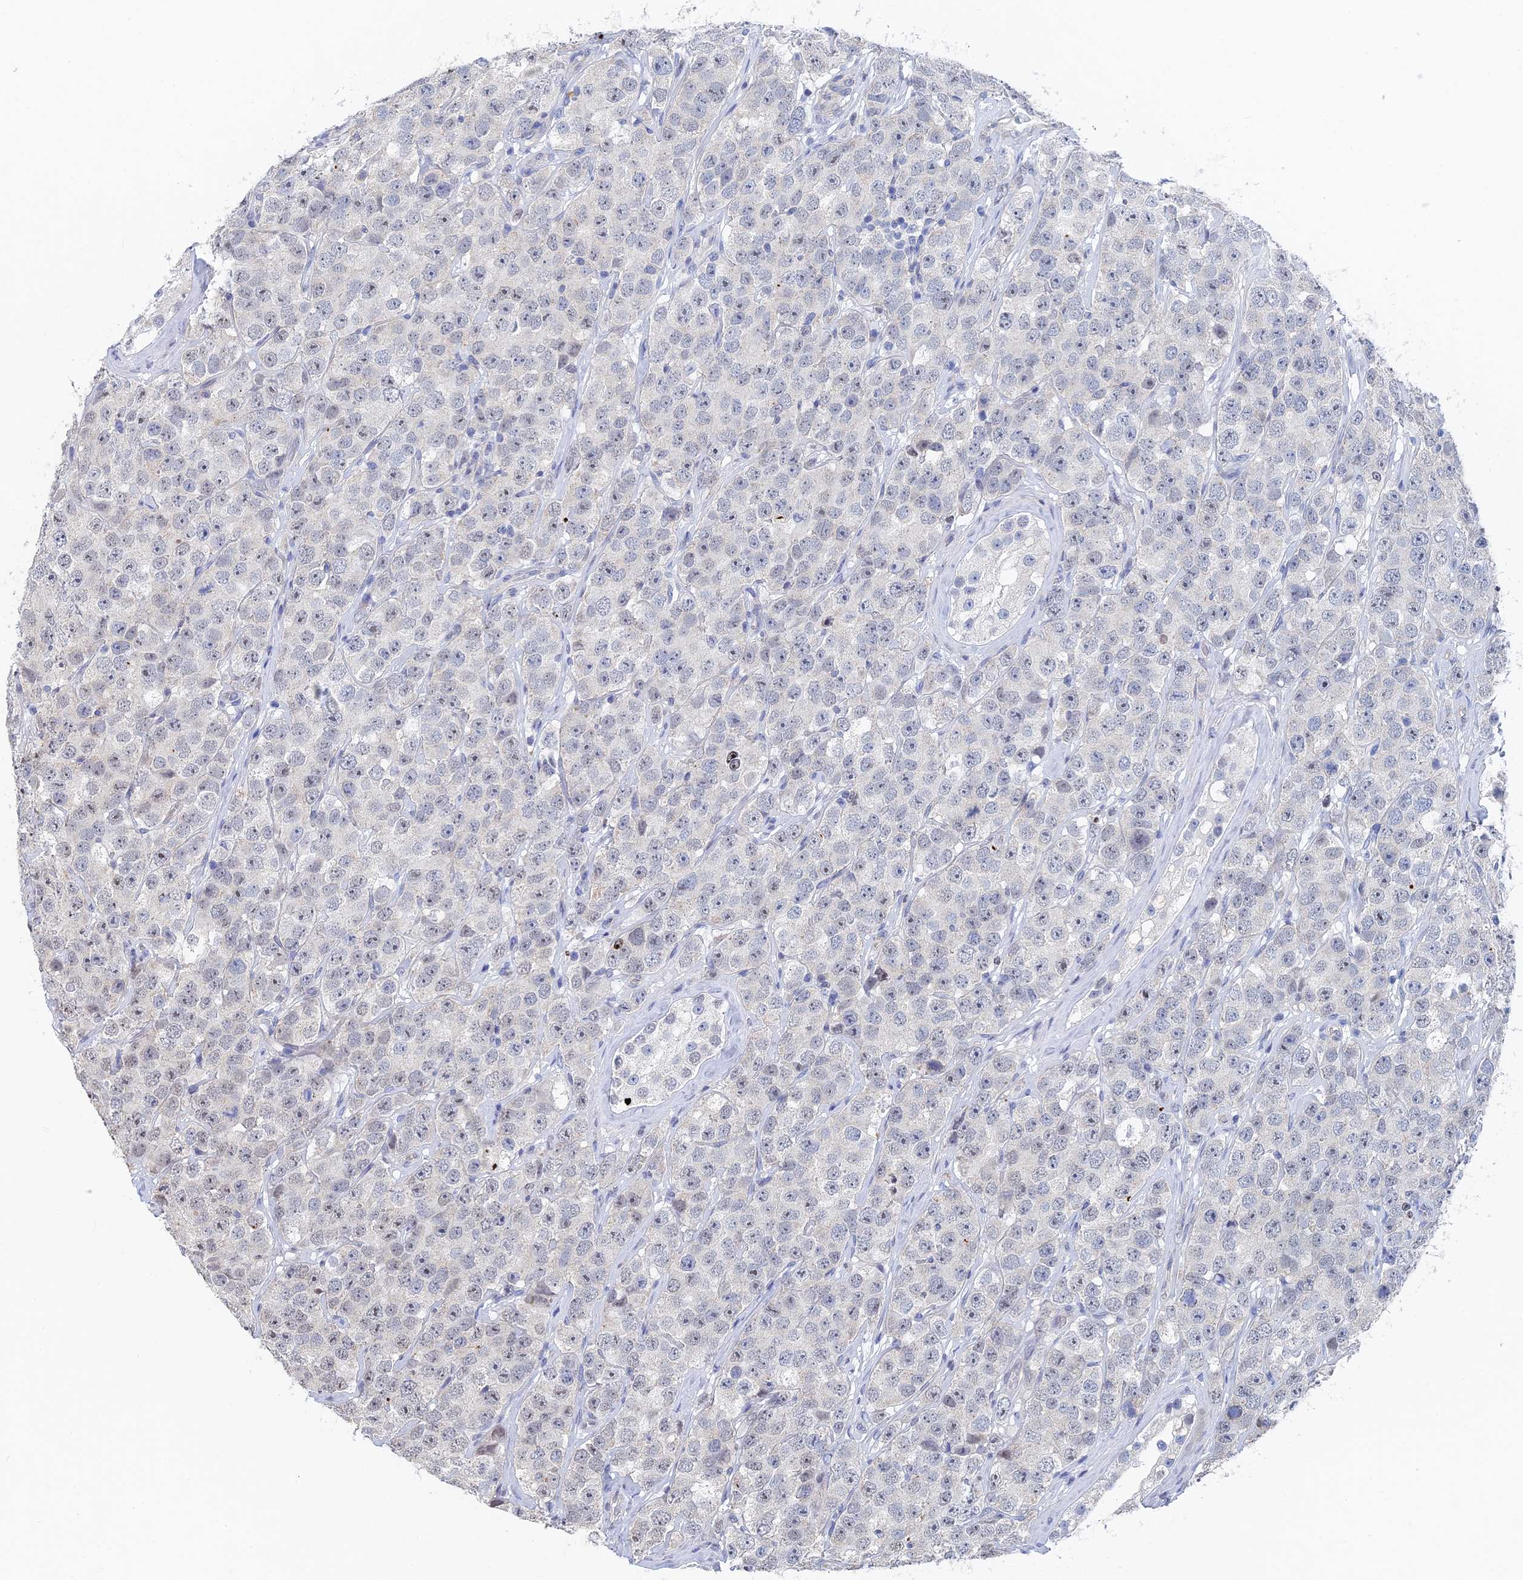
{"staining": {"intensity": "negative", "quantity": "none", "location": "none"}, "tissue": "testis cancer", "cell_type": "Tumor cells", "image_type": "cancer", "snomed": [{"axis": "morphology", "description": "Seminoma, NOS"}, {"axis": "topography", "description": "Testis"}], "caption": "This is an immunohistochemistry image of human testis seminoma. There is no positivity in tumor cells.", "gene": "GMNC", "patient": {"sex": "male", "age": 28}}